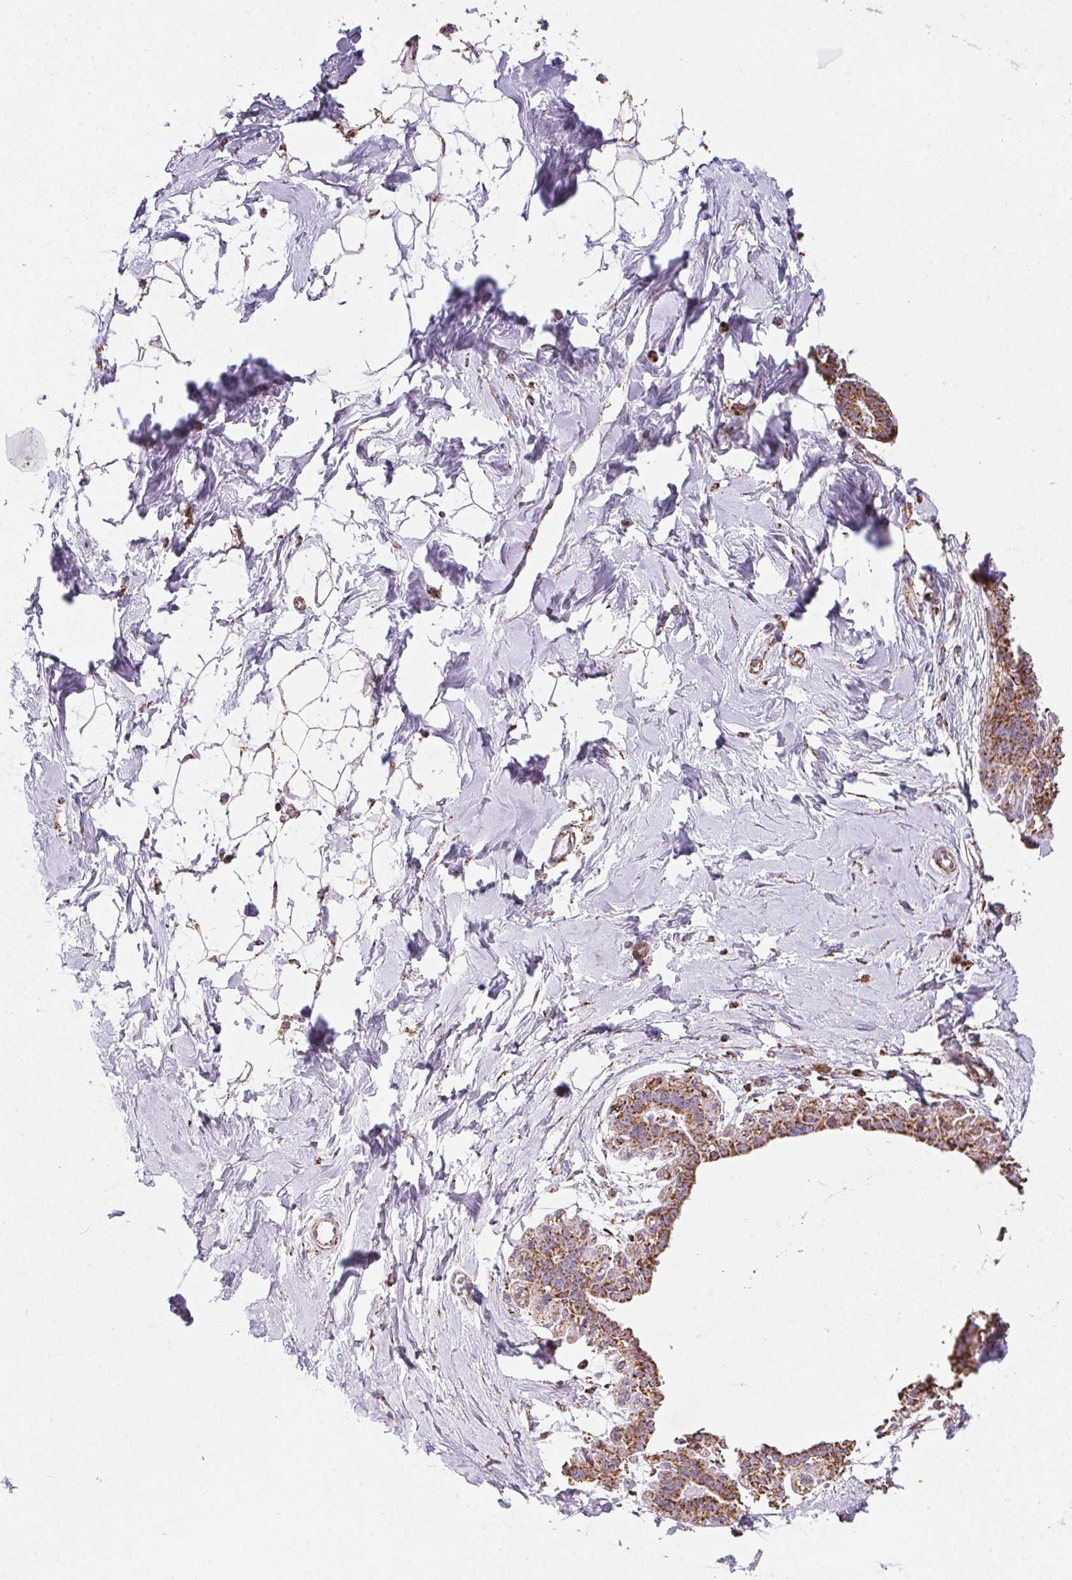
{"staining": {"intensity": "negative", "quantity": "none", "location": "none"}, "tissue": "breast", "cell_type": "Adipocytes", "image_type": "normal", "snomed": [{"axis": "morphology", "description": "Normal tissue, NOS"}, {"axis": "topography", "description": "Breast"}], "caption": "IHC of benign breast exhibits no positivity in adipocytes. (DAB (3,3'-diaminobenzidine) immunohistochemistry, high magnification).", "gene": "MAPK11", "patient": {"sex": "female", "age": 45}}